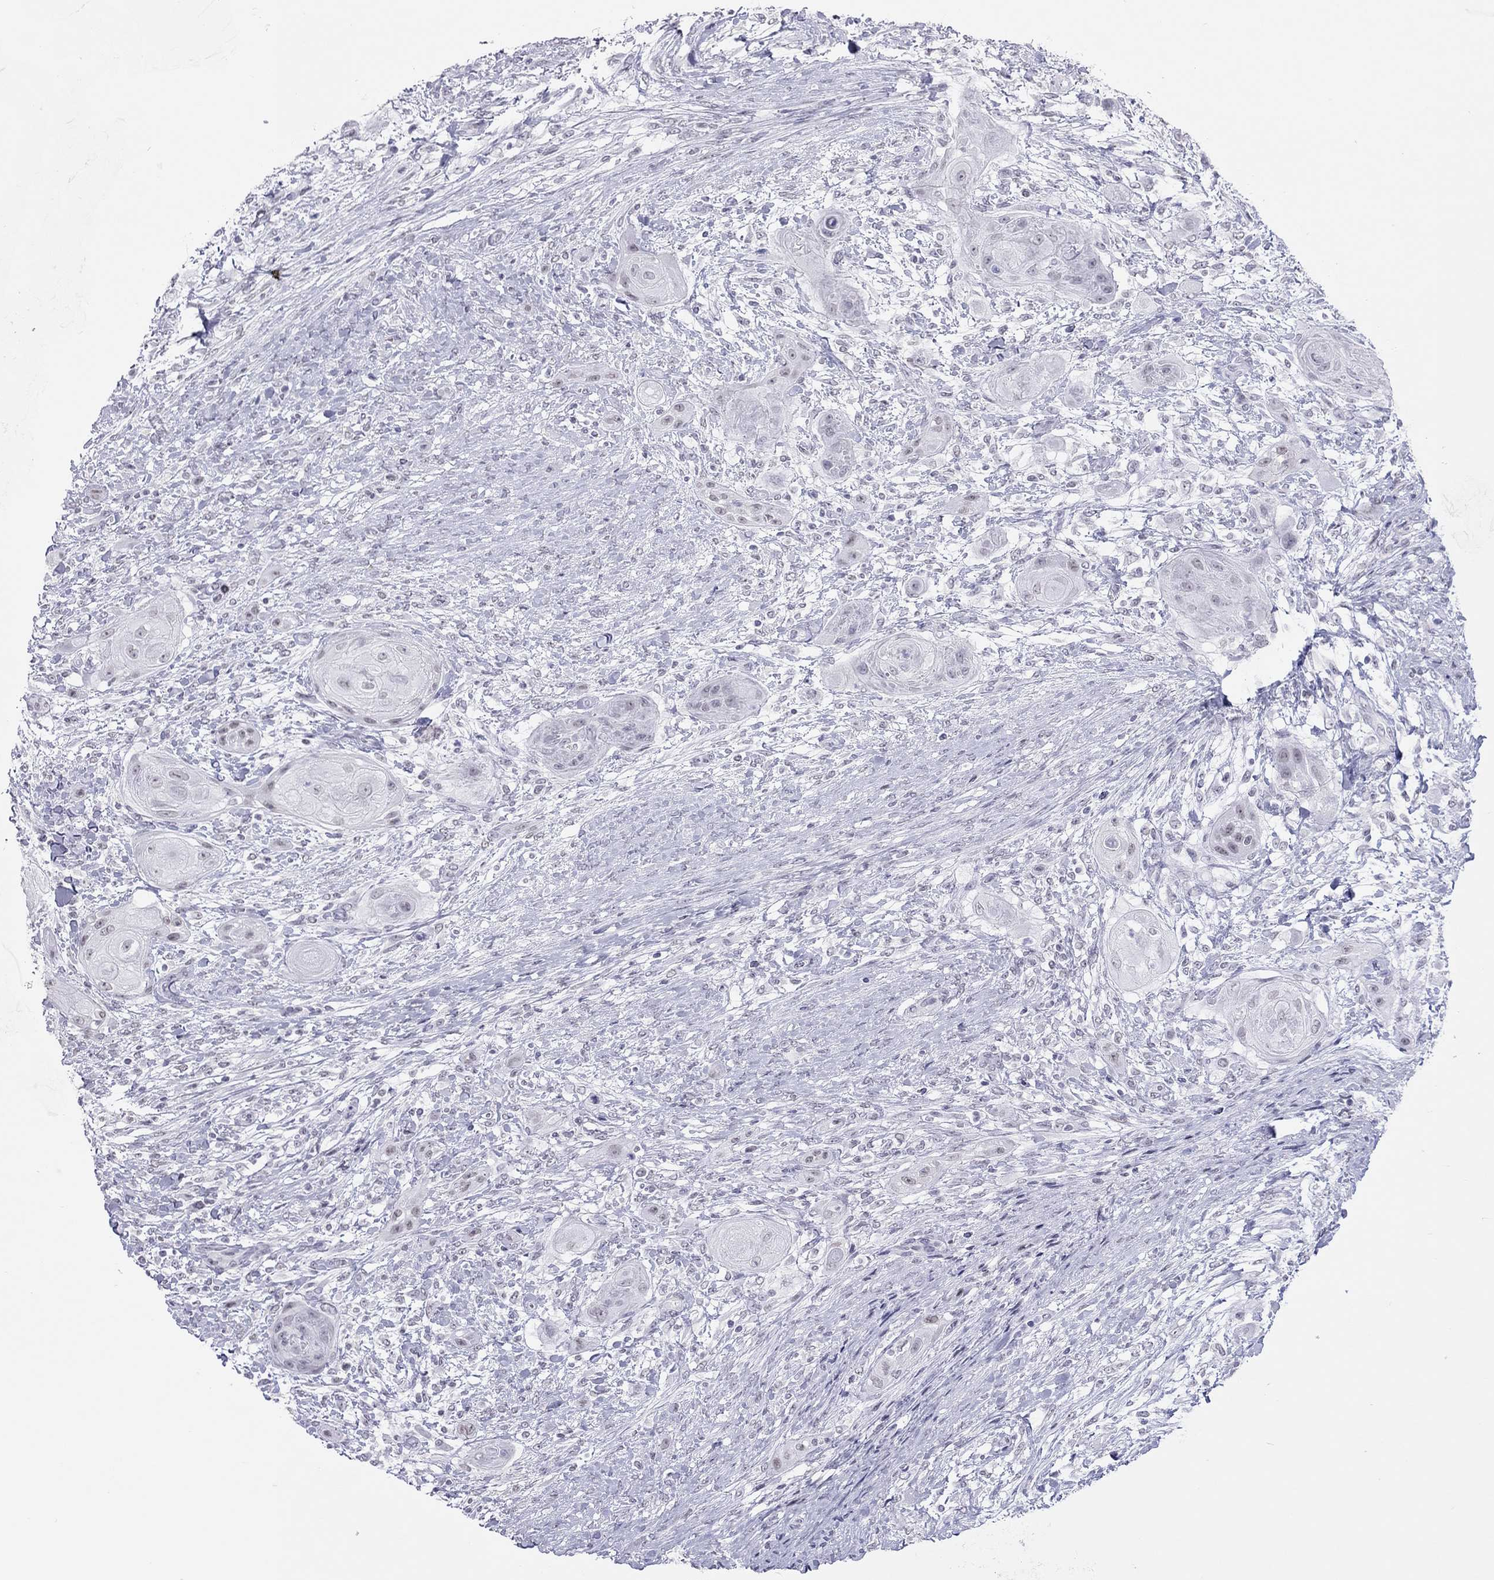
{"staining": {"intensity": "negative", "quantity": "none", "location": "none"}, "tissue": "skin cancer", "cell_type": "Tumor cells", "image_type": "cancer", "snomed": [{"axis": "morphology", "description": "Squamous cell carcinoma, NOS"}, {"axis": "topography", "description": "Skin"}], "caption": "This histopathology image is of skin squamous cell carcinoma stained with immunohistochemistry (IHC) to label a protein in brown with the nuclei are counter-stained blue. There is no expression in tumor cells.", "gene": "JHY", "patient": {"sex": "male", "age": 62}}